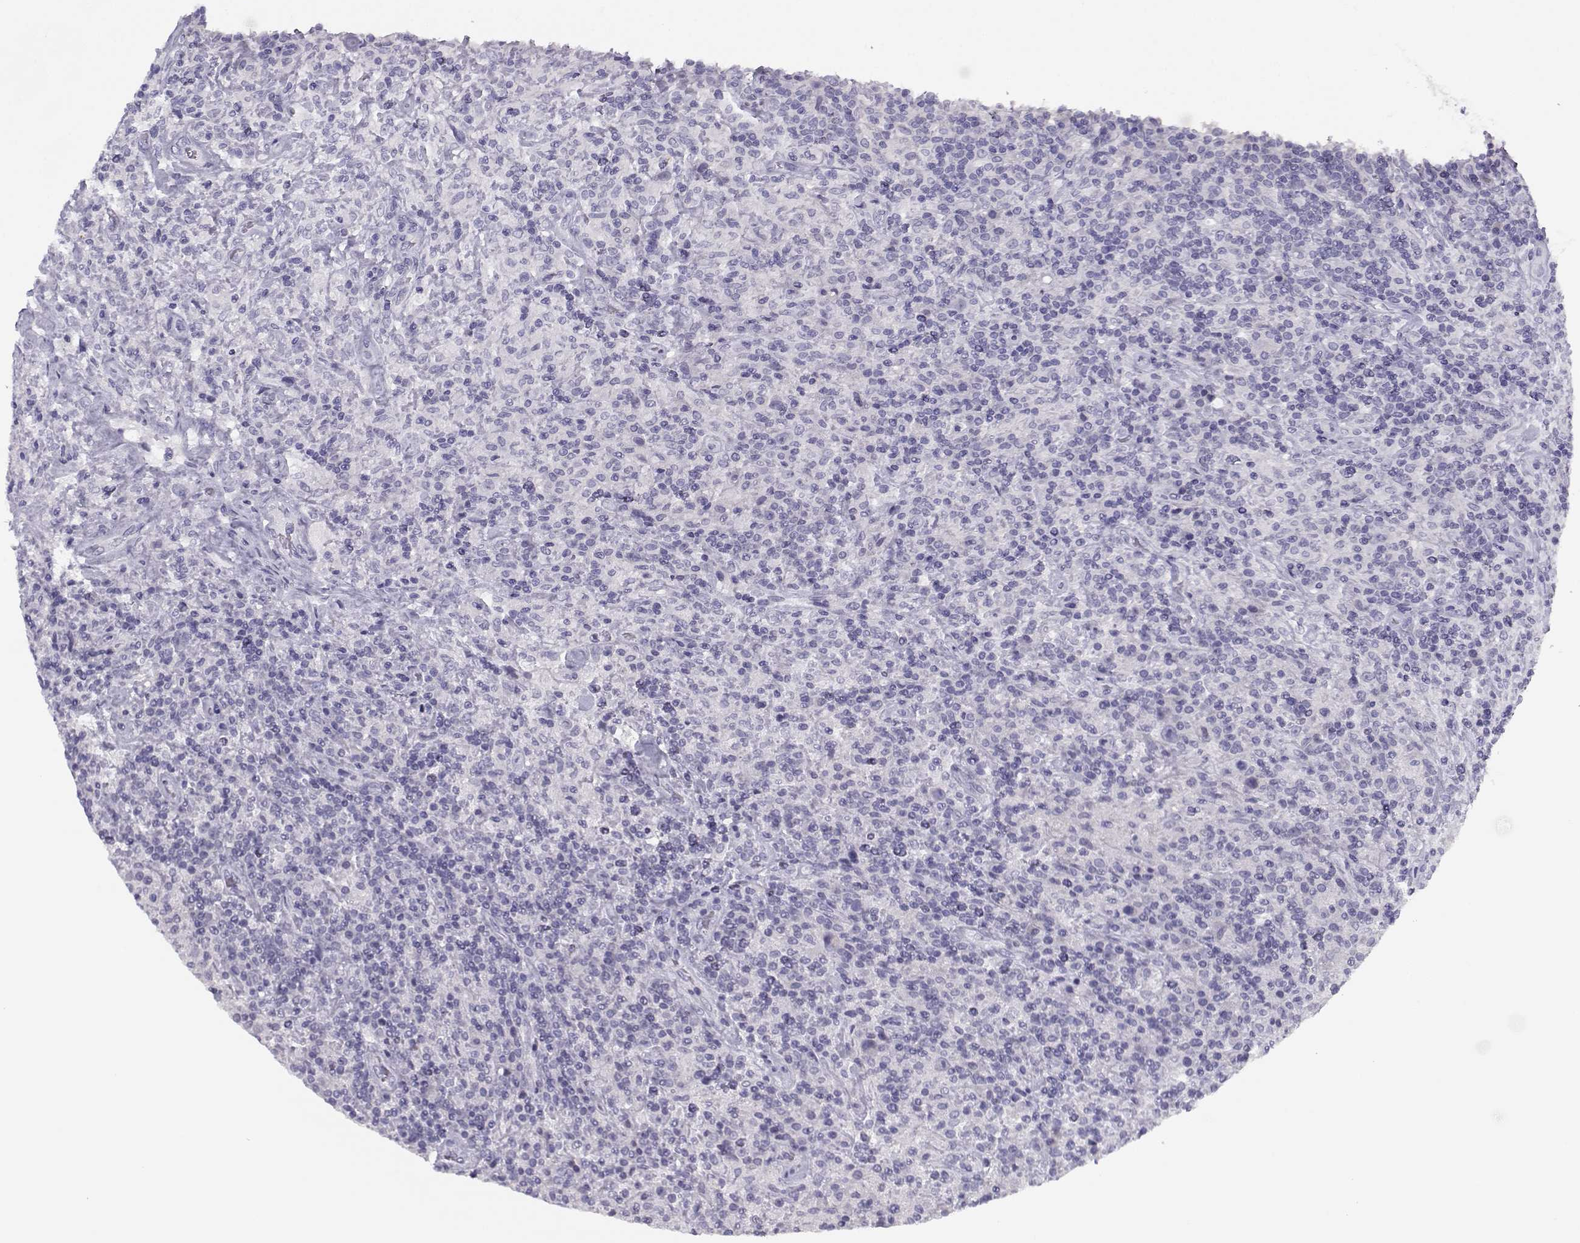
{"staining": {"intensity": "negative", "quantity": "none", "location": "none"}, "tissue": "lymphoma", "cell_type": "Tumor cells", "image_type": "cancer", "snomed": [{"axis": "morphology", "description": "Hodgkin's disease, NOS"}, {"axis": "topography", "description": "Lymph node"}], "caption": "Immunohistochemistry photomicrograph of human lymphoma stained for a protein (brown), which exhibits no expression in tumor cells.", "gene": "CFAP77", "patient": {"sex": "male", "age": 70}}